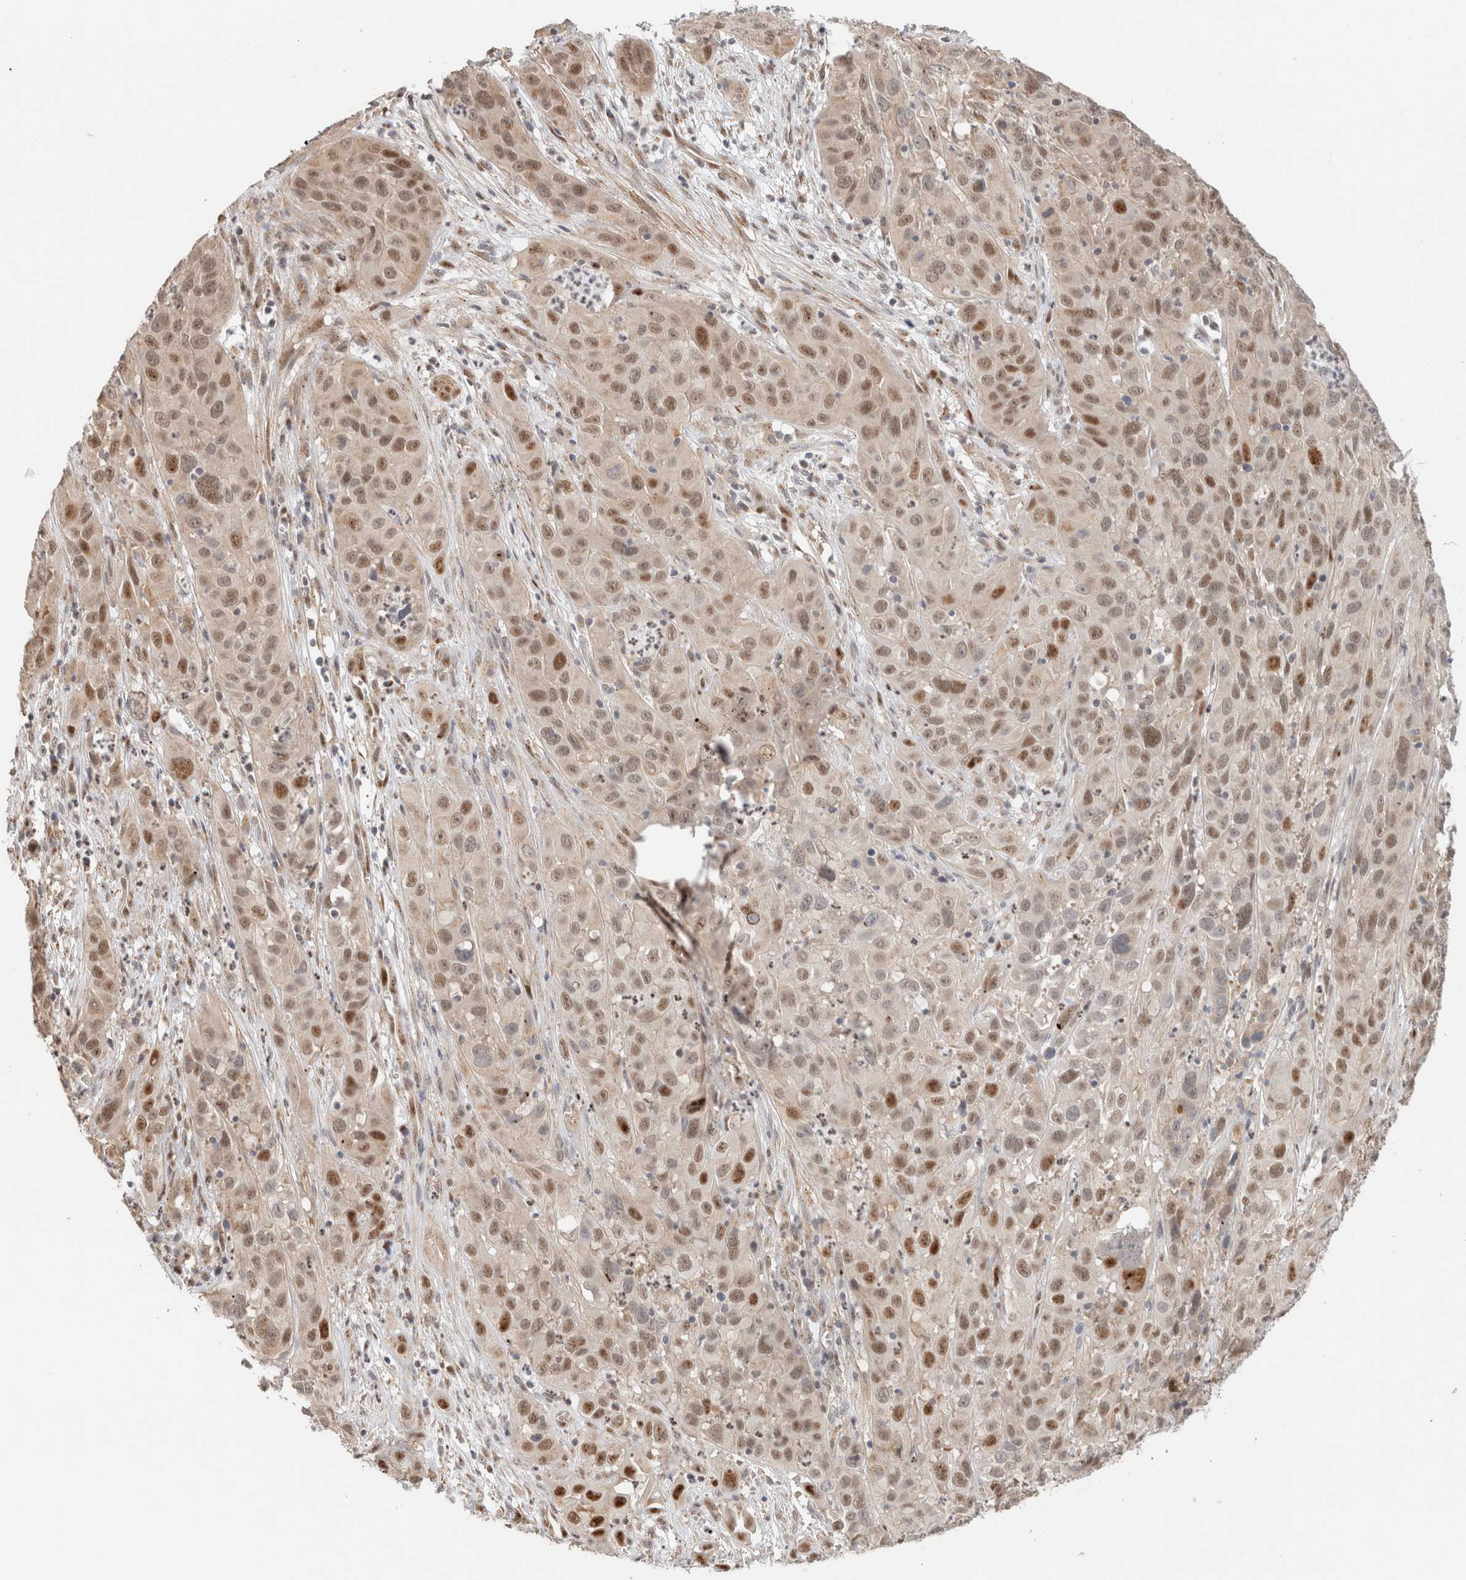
{"staining": {"intensity": "moderate", "quantity": ">75%", "location": "nuclear"}, "tissue": "cervical cancer", "cell_type": "Tumor cells", "image_type": "cancer", "snomed": [{"axis": "morphology", "description": "Squamous cell carcinoma, NOS"}, {"axis": "topography", "description": "Cervix"}], "caption": "Immunohistochemical staining of human squamous cell carcinoma (cervical) shows medium levels of moderate nuclear protein expression in about >75% of tumor cells.", "gene": "ID3", "patient": {"sex": "female", "age": 32}}